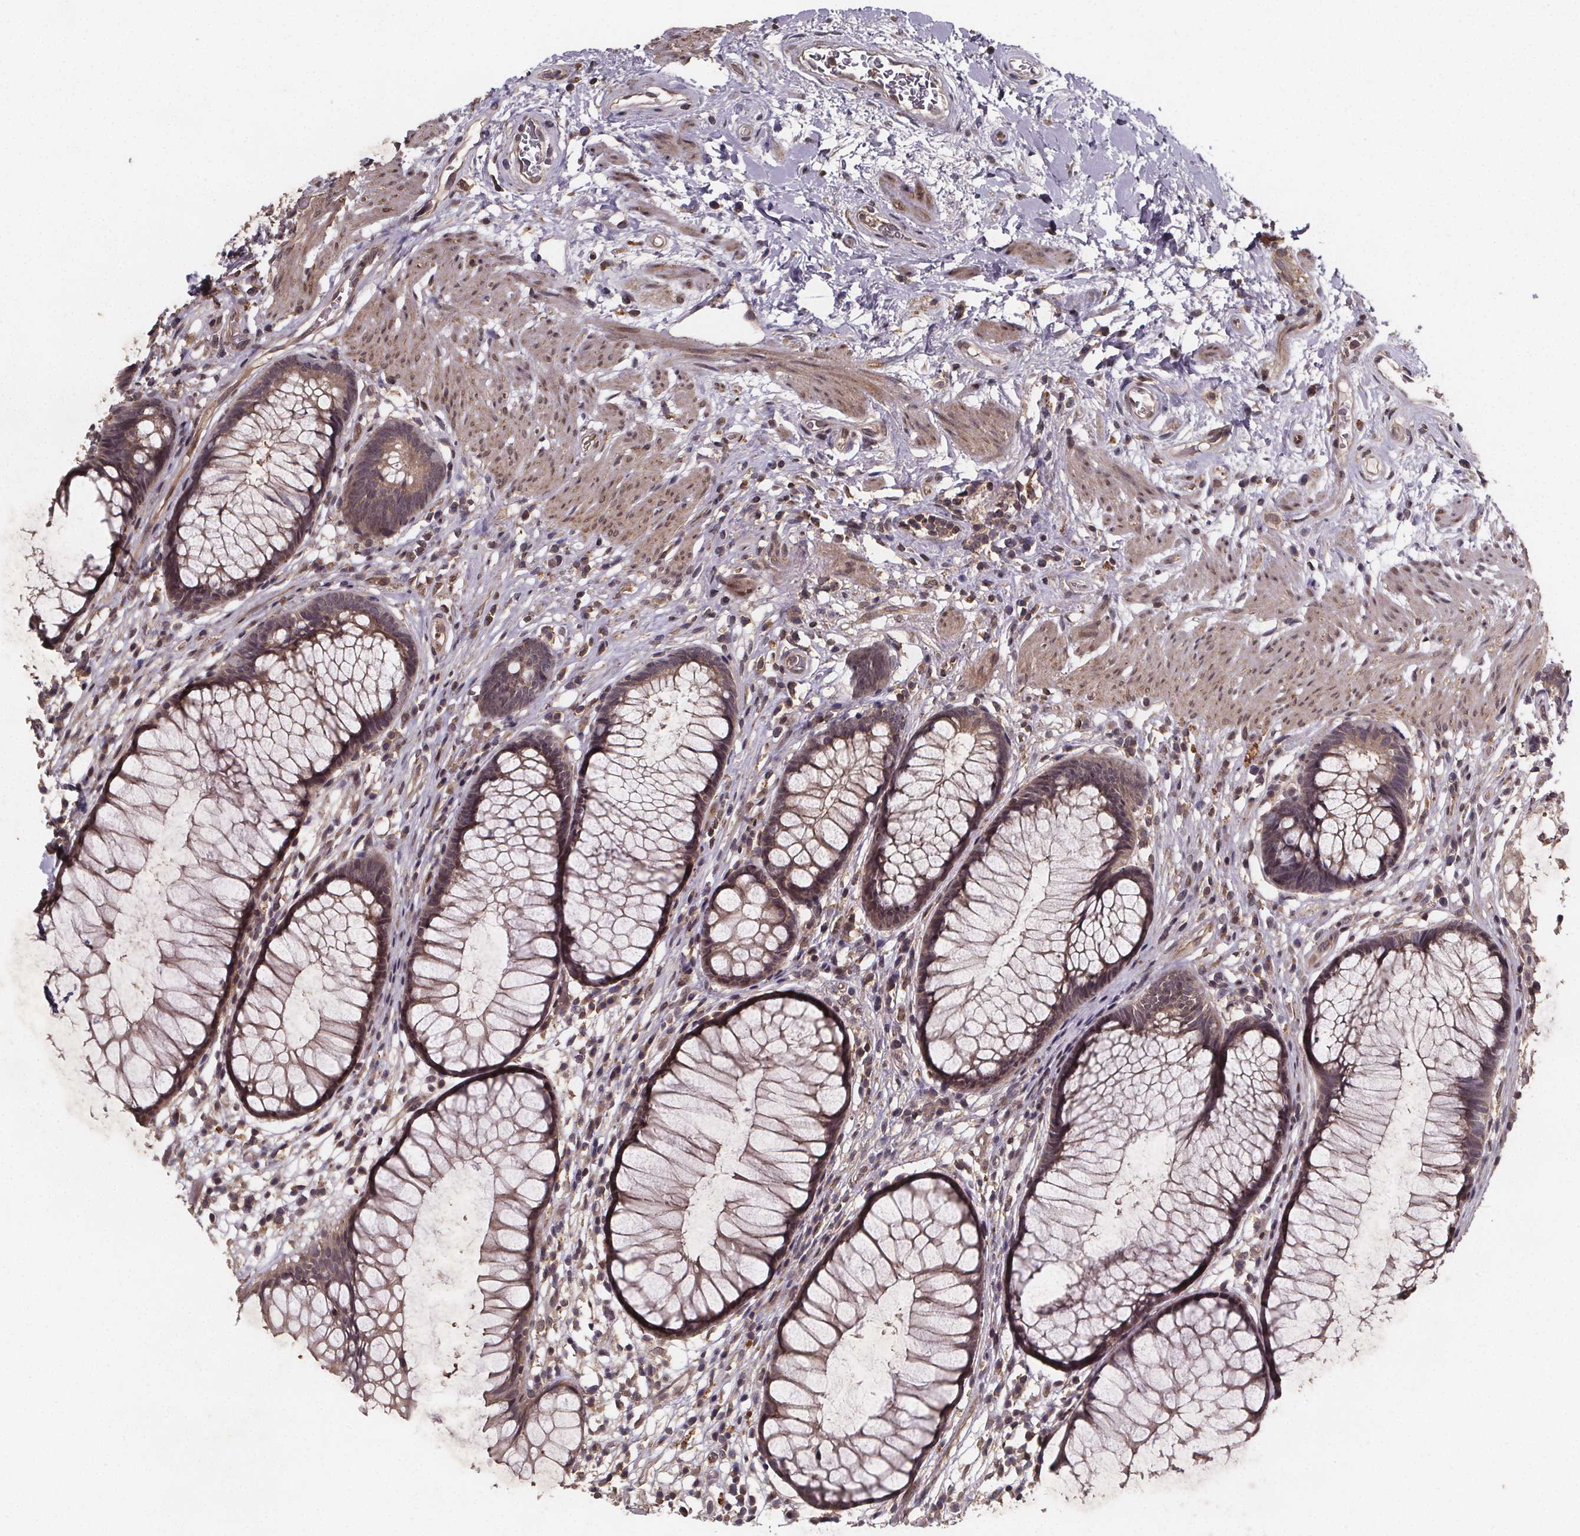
{"staining": {"intensity": "moderate", "quantity": "25%-75%", "location": "cytoplasmic/membranous"}, "tissue": "rectum", "cell_type": "Glandular cells", "image_type": "normal", "snomed": [{"axis": "morphology", "description": "Normal tissue, NOS"}, {"axis": "topography", "description": "Smooth muscle"}, {"axis": "topography", "description": "Rectum"}], "caption": "Benign rectum displays moderate cytoplasmic/membranous positivity in approximately 25%-75% of glandular cells (DAB IHC with brightfield microscopy, high magnification)..", "gene": "PIERCE2", "patient": {"sex": "male", "age": 53}}